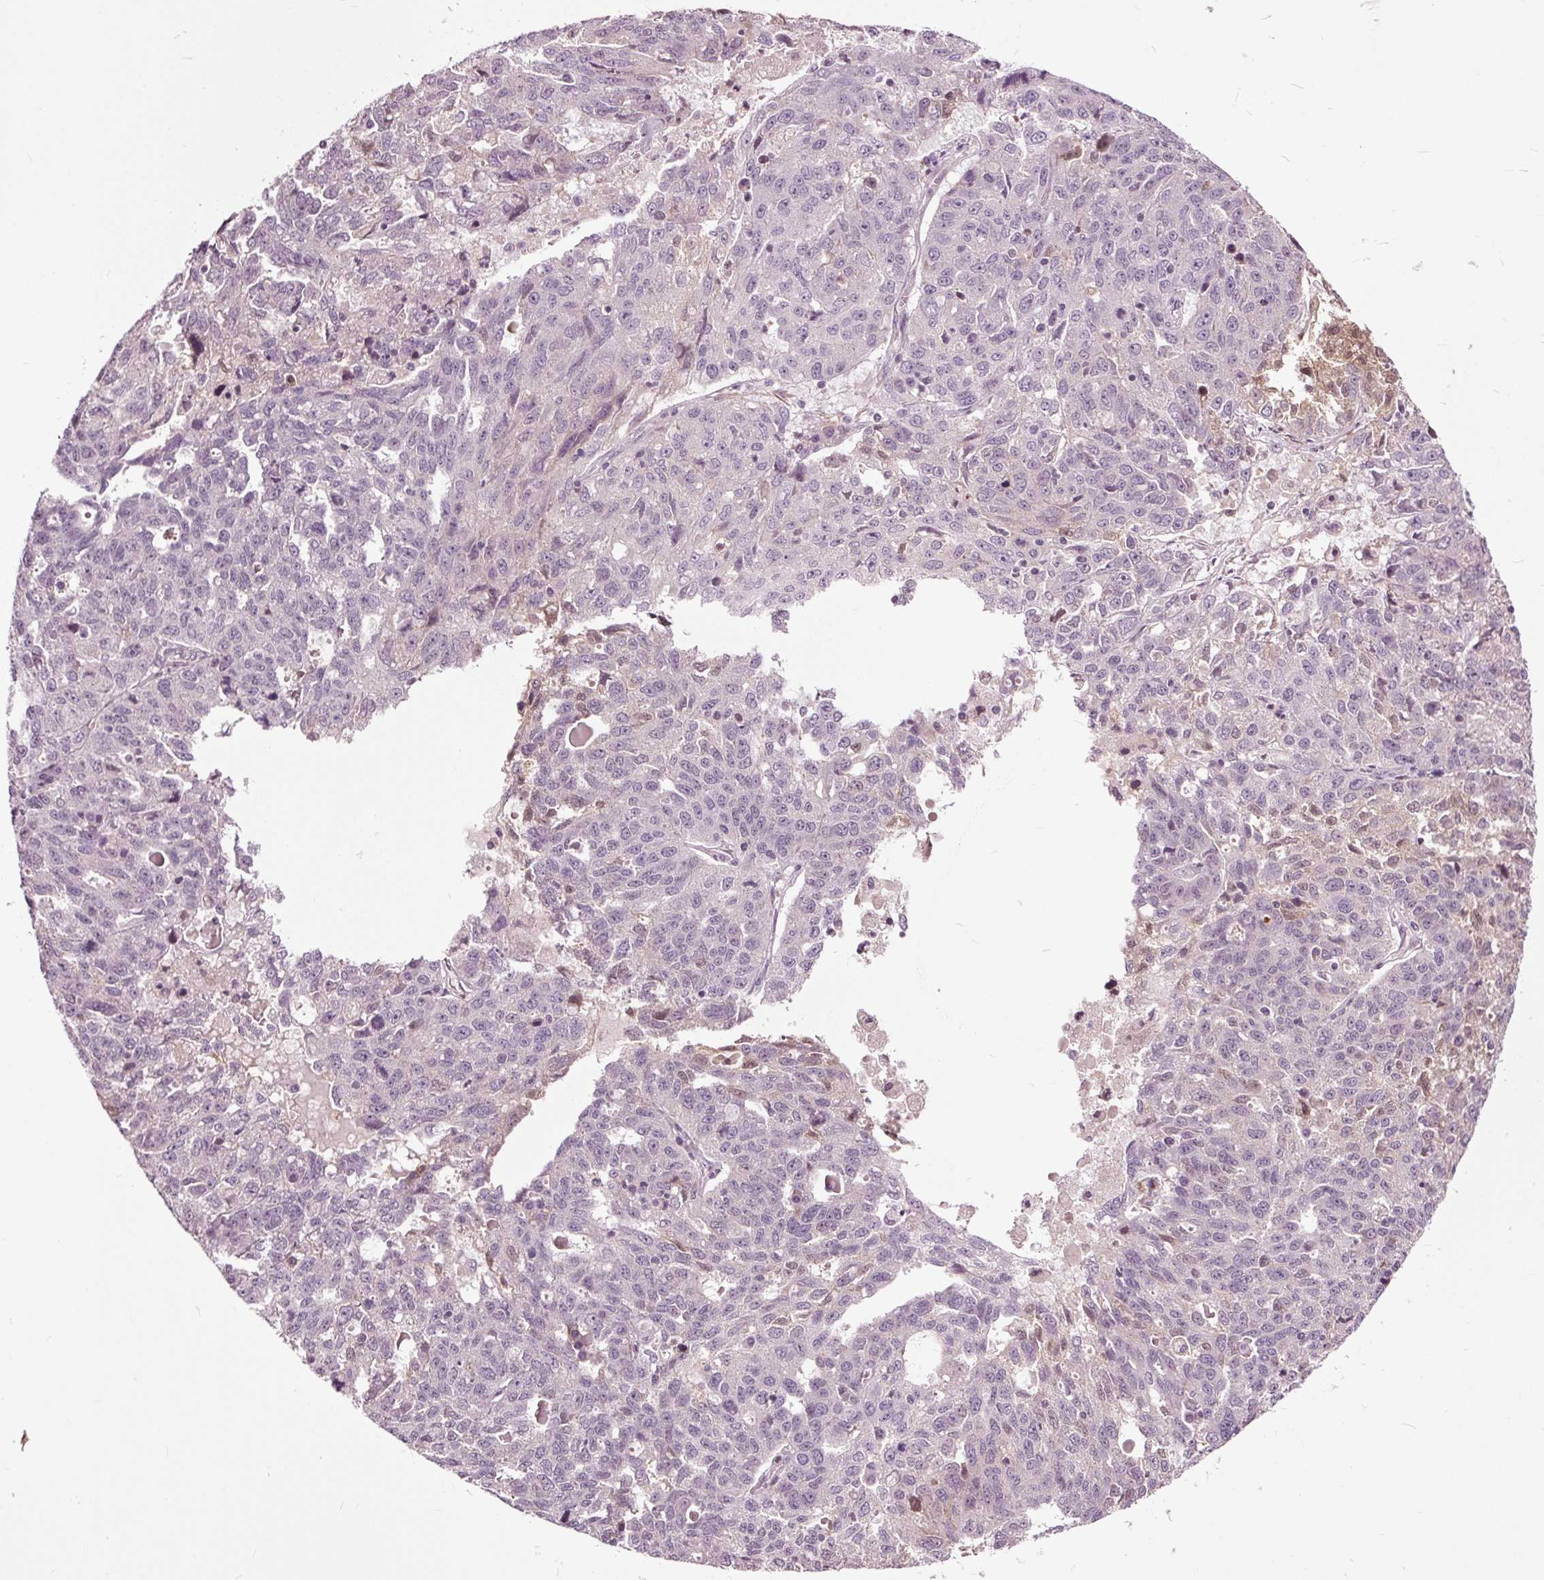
{"staining": {"intensity": "negative", "quantity": "none", "location": "none"}, "tissue": "ovarian cancer", "cell_type": "Tumor cells", "image_type": "cancer", "snomed": [{"axis": "morphology", "description": "Cystadenocarcinoma, serous, NOS"}, {"axis": "topography", "description": "Ovary"}], "caption": "Ovarian cancer (serous cystadenocarcinoma) stained for a protein using IHC displays no expression tumor cells.", "gene": "HAUS5", "patient": {"sex": "female", "age": 71}}